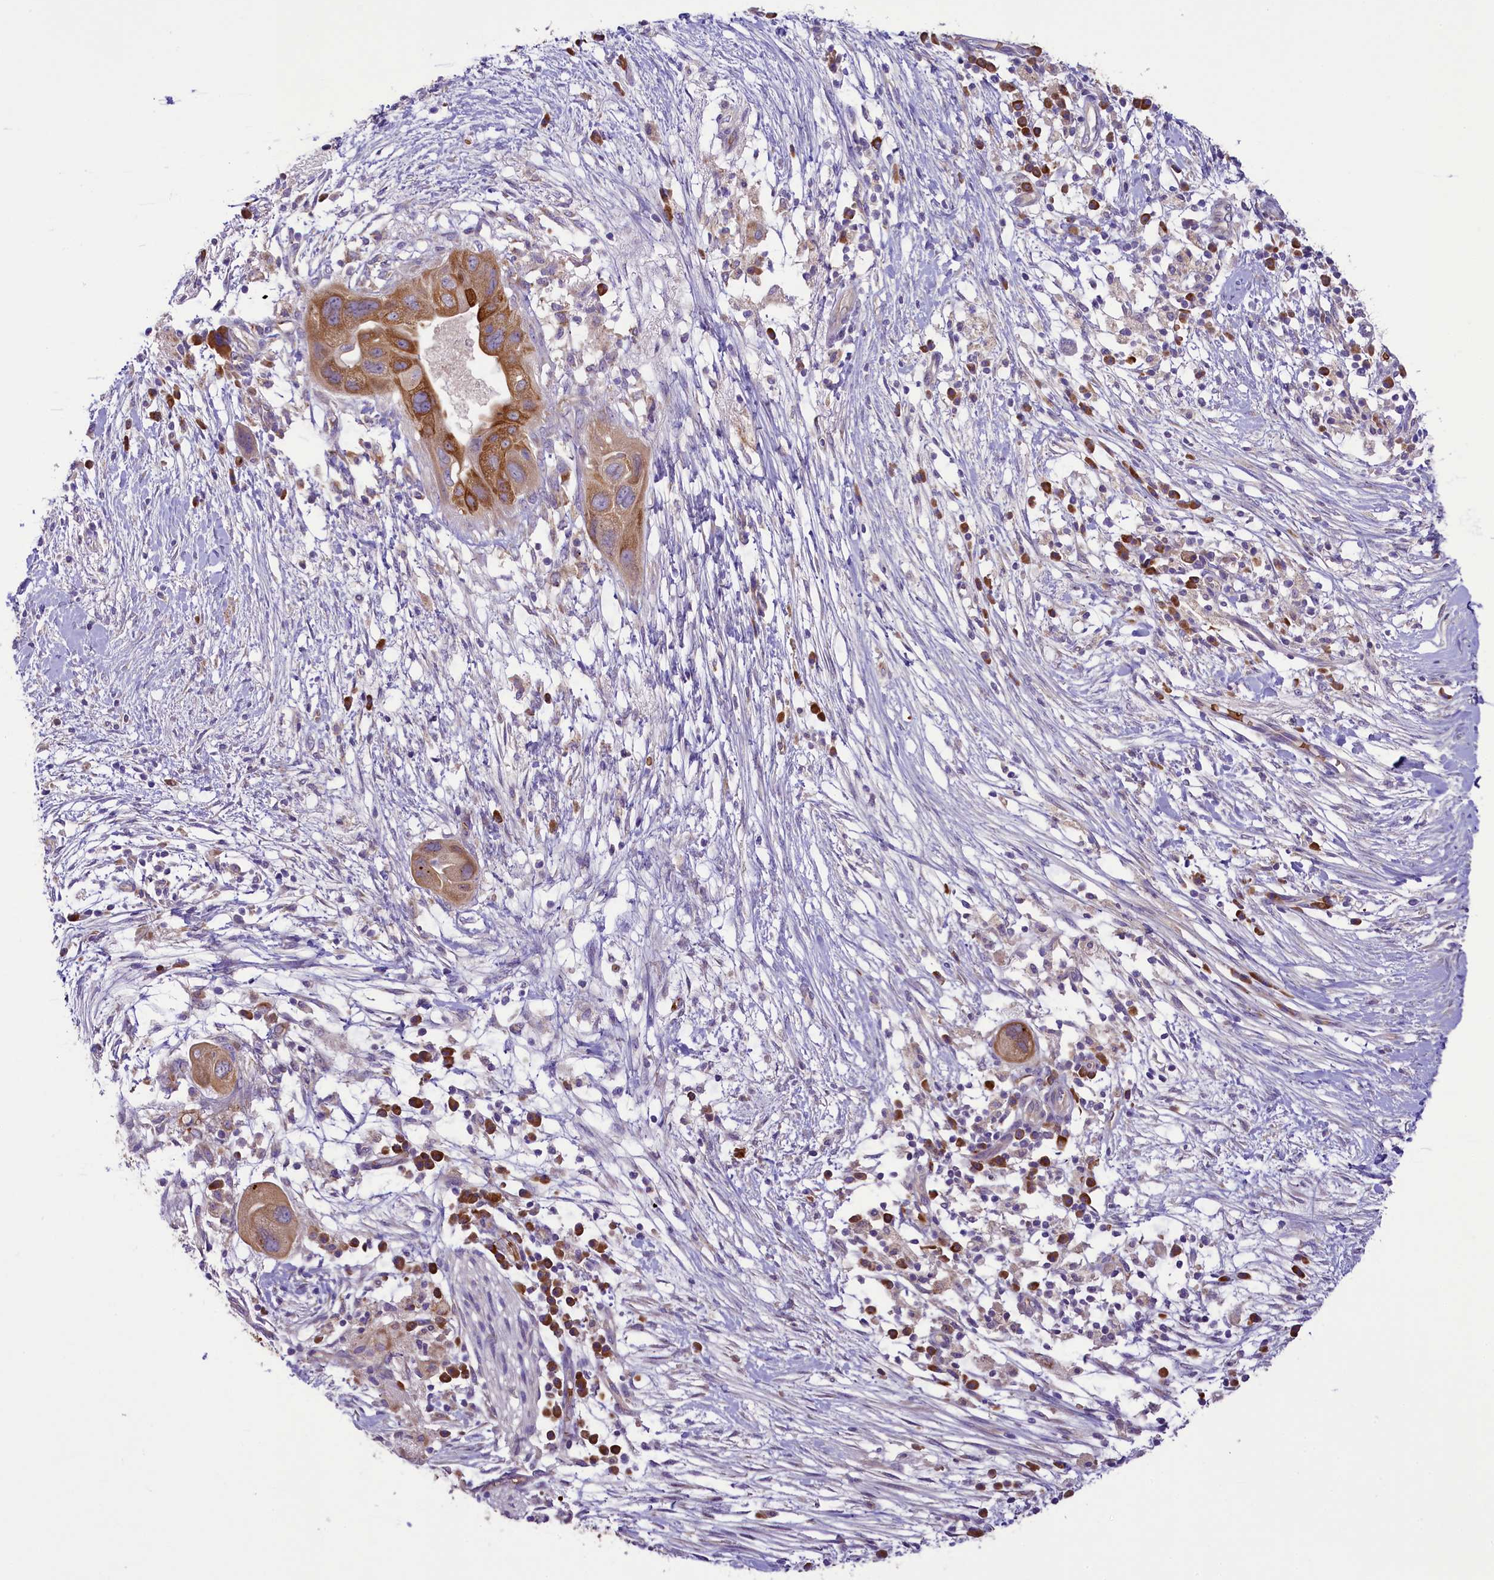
{"staining": {"intensity": "moderate", "quantity": ">75%", "location": "cytoplasmic/membranous"}, "tissue": "pancreatic cancer", "cell_type": "Tumor cells", "image_type": "cancer", "snomed": [{"axis": "morphology", "description": "Adenocarcinoma, NOS"}, {"axis": "topography", "description": "Pancreas"}], "caption": "Adenocarcinoma (pancreatic) stained for a protein shows moderate cytoplasmic/membranous positivity in tumor cells.", "gene": "LARP4", "patient": {"sex": "male", "age": 68}}